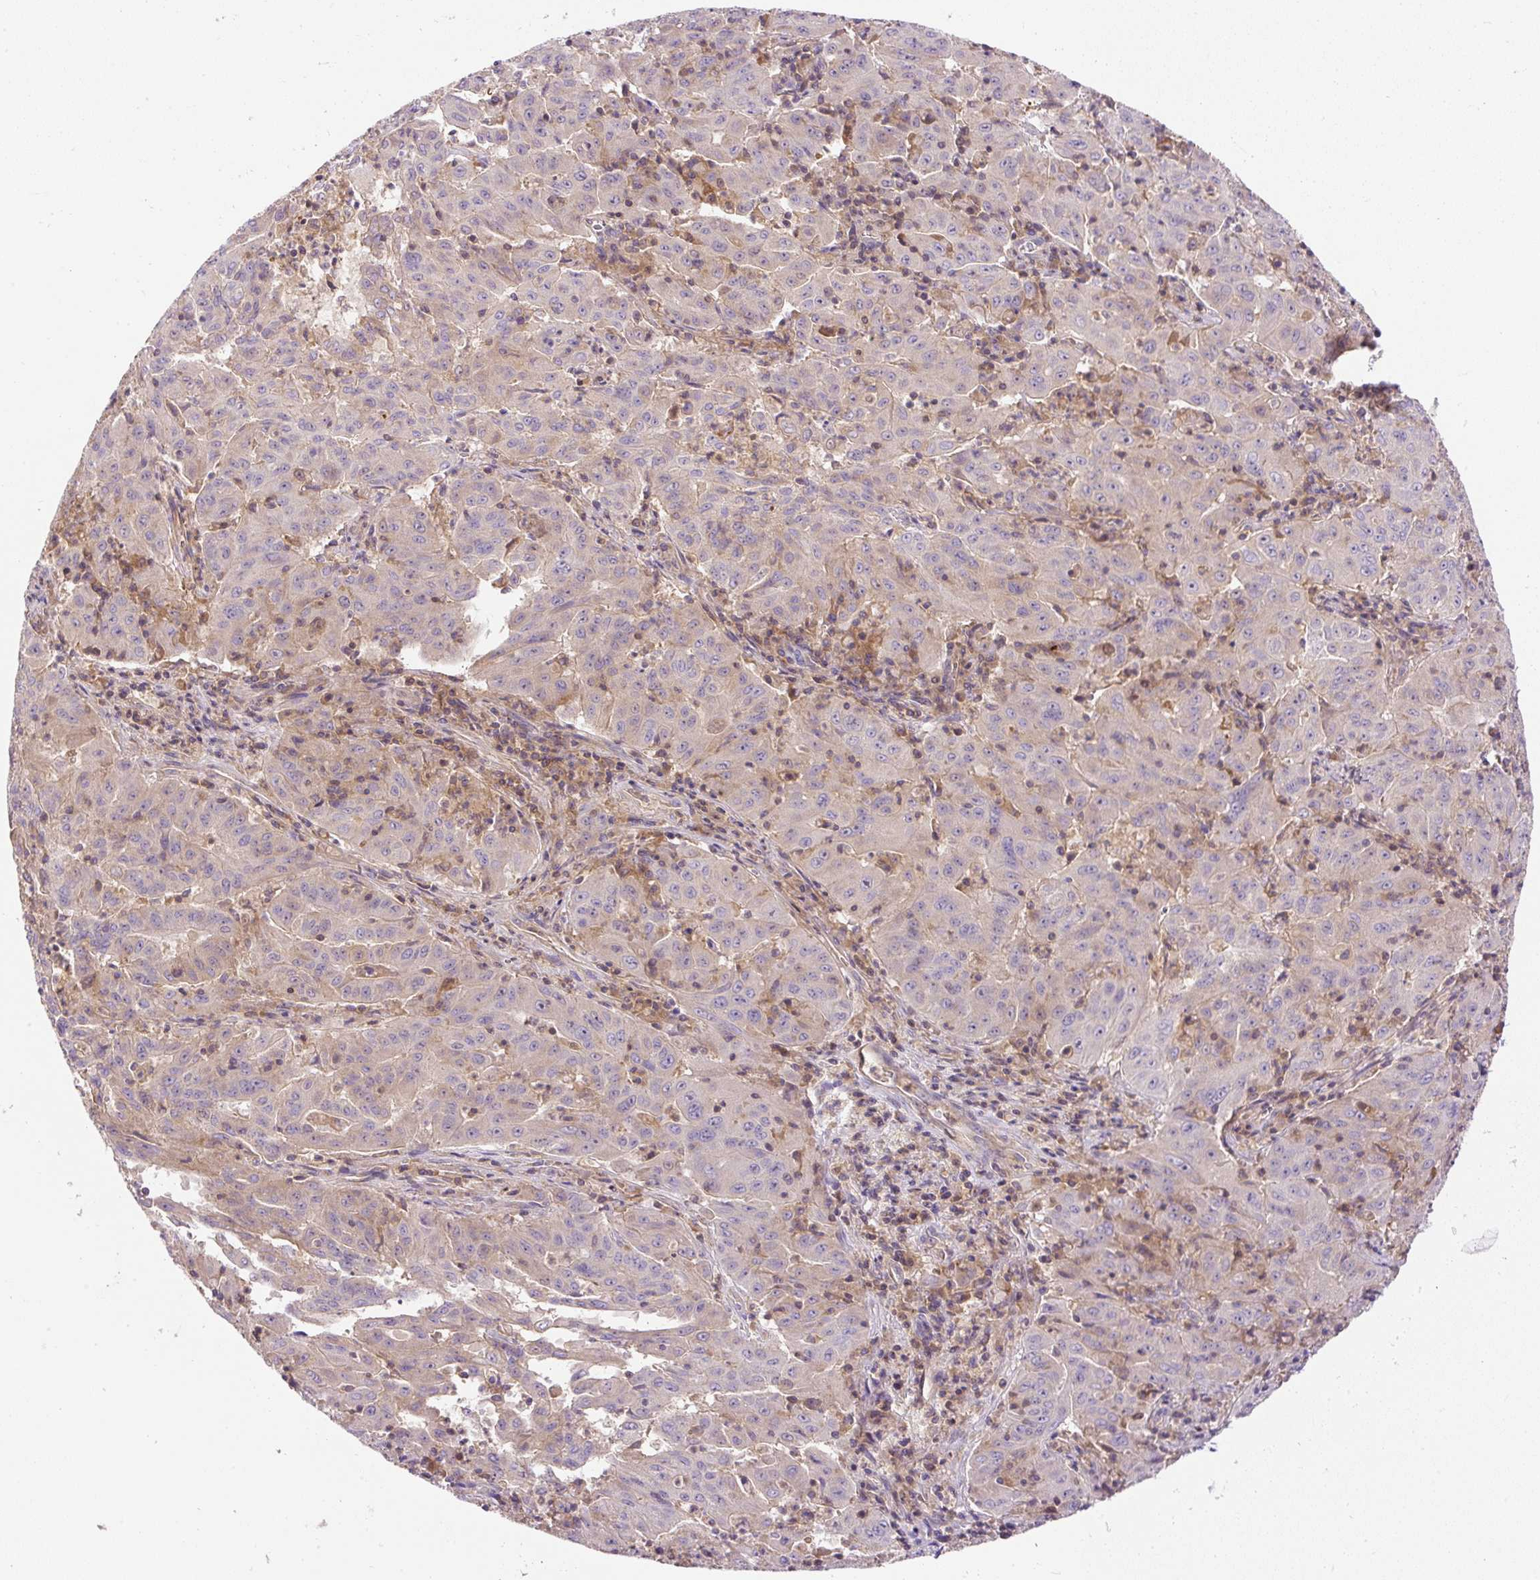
{"staining": {"intensity": "negative", "quantity": "none", "location": "none"}, "tissue": "pancreatic cancer", "cell_type": "Tumor cells", "image_type": "cancer", "snomed": [{"axis": "morphology", "description": "Adenocarcinoma, NOS"}, {"axis": "topography", "description": "Pancreas"}], "caption": "This image is of pancreatic cancer (adenocarcinoma) stained with immunohistochemistry (IHC) to label a protein in brown with the nuclei are counter-stained blue. There is no expression in tumor cells. (Immunohistochemistry, brightfield microscopy, high magnification).", "gene": "CCDC28A", "patient": {"sex": "male", "age": 63}}